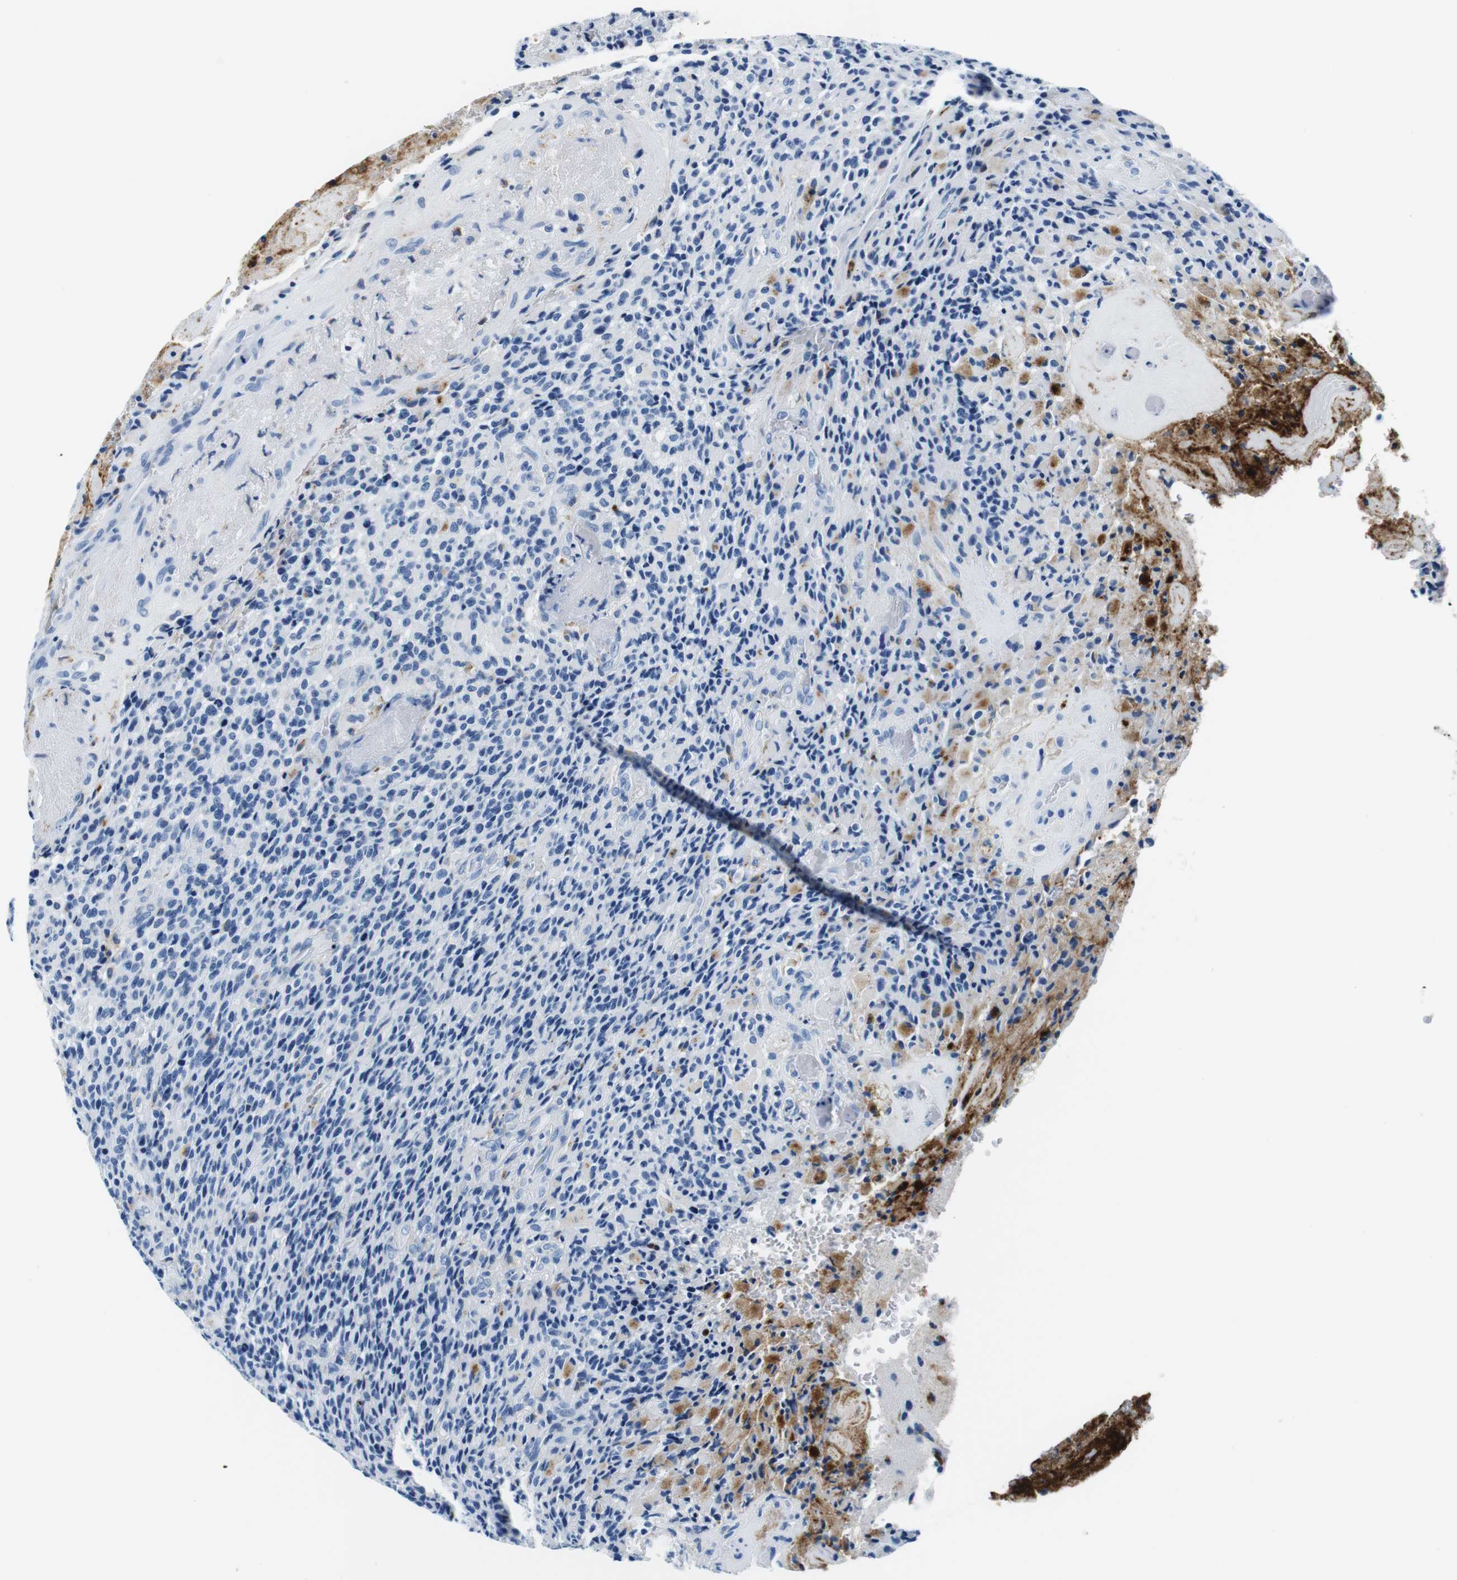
{"staining": {"intensity": "negative", "quantity": "none", "location": "none"}, "tissue": "glioma", "cell_type": "Tumor cells", "image_type": "cancer", "snomed": [{"axis": "morphology", "description": "Glioma, malignant, High grade"}, {"axis": "topography", "description": "Brain"}], "caption": "IHC photomicrograph of glioma stained for a protein (brown), which displays no expression in tumor cells.", "gene": "HLA-DRB1", "patient": {"sex": "male", "age": 71}}